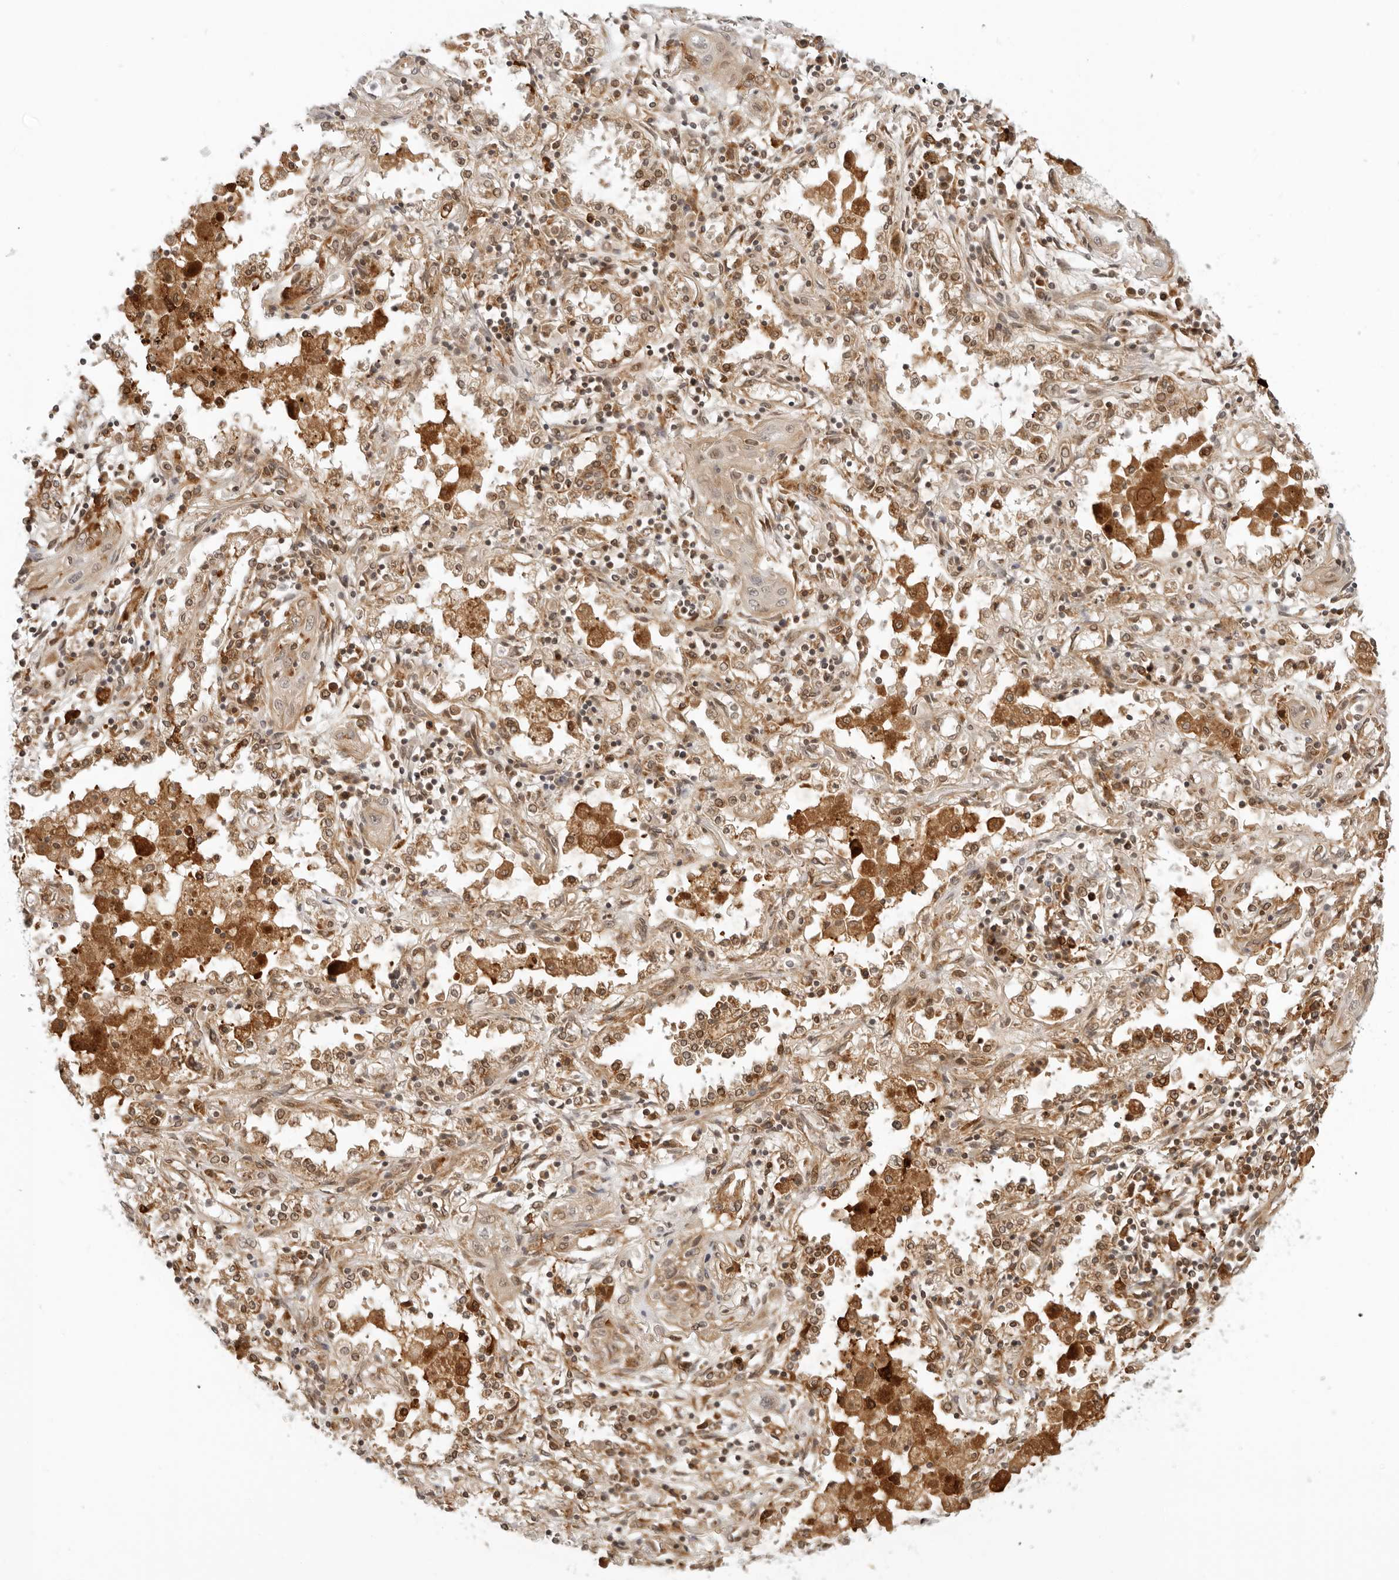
{"staining": {"intensity": "weak", "quantity": ">75%", "location": "cytoplasmic/membranous"}, "tissue": "lung cancer", "cell_type": "Tumor cells", "image_type": "cancer", "snomed": [{"axis": "morphology", "description": "Squamous cell carcinoma, NOS"}, {"axis": "topography", "description": "Lung"}], "caption": "IHC staining of squamous cell carcinoma (lung), which reveals low levels of weak cytoplasmic/membranous positivity in about >75% of tumor cells indicating weak cytoplasmic/membranous protein expression. The staining was performed using DAB (3,3'-diaminobenzidine) (brown) for protein detection and nuclei were counterstained in hematoxylin (blue).", "gene": "RC3H1", "patient": {"sex": "female", "age": 47}}